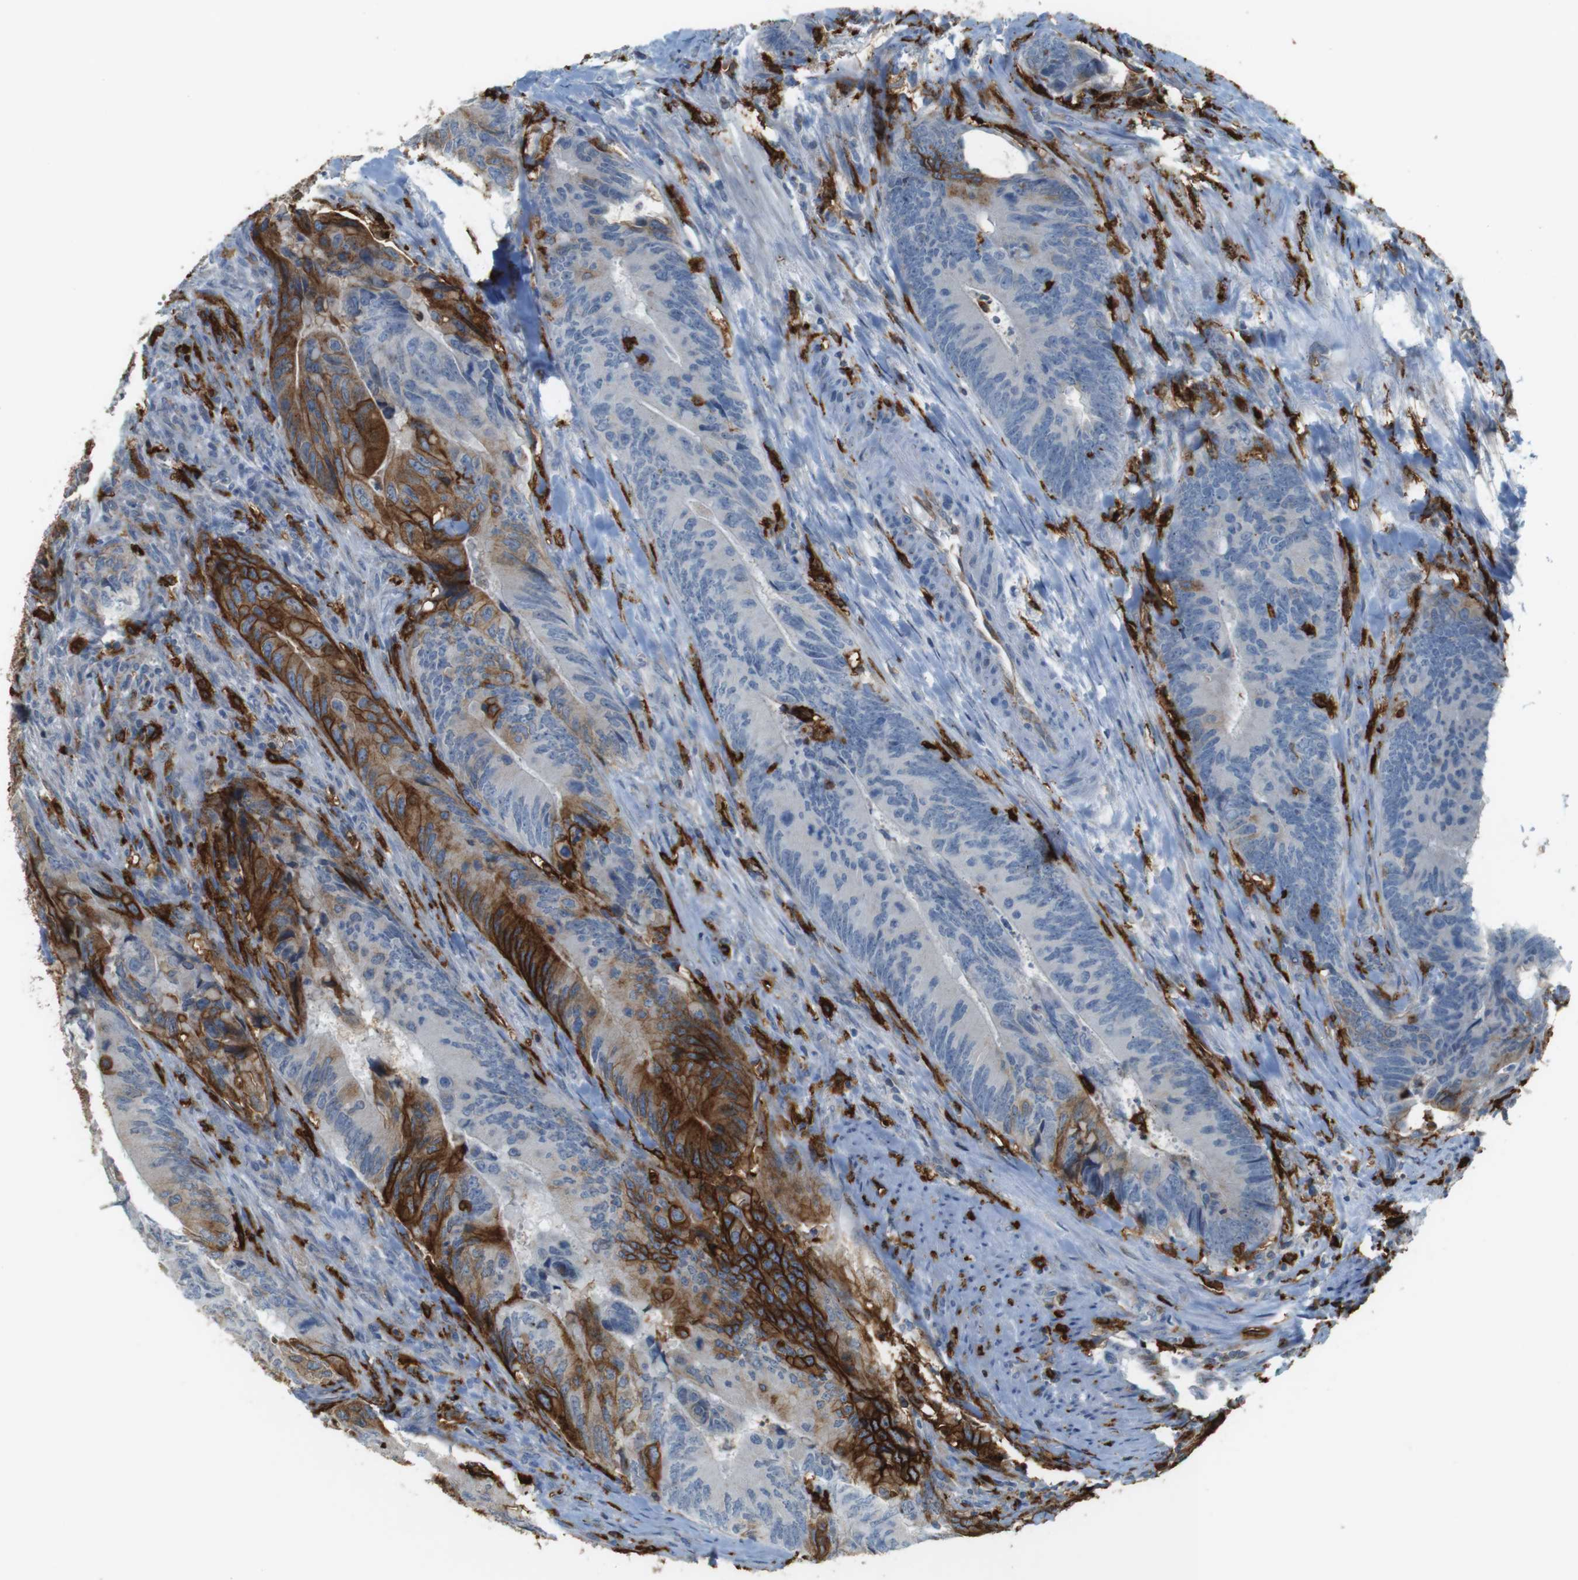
{"staining": {"intensity": "strong", "quantity": "<25%", "location": "cytoplasmic/membranous"}, "tissue": "colorectal cancer", "cell_type": "Tumor cells", "image_type": "cancer", "snomed": [{"axis": "morphology", "description": "Normal tissue, NOS"}, {"axis": "morphology", "description": "Adenocarcinoma, NOS"}, {"axis": "topography", "description": "Colon"}], "caption": "Immunohistochemistry (IHC) of colorectal adenocarcinoma shows medium levels of strong cytoplasmic/membranous expression in about <25% of tumor cells.", "gene": "HLA-DRA", "patient": {"sex": "male", "age": 56}}